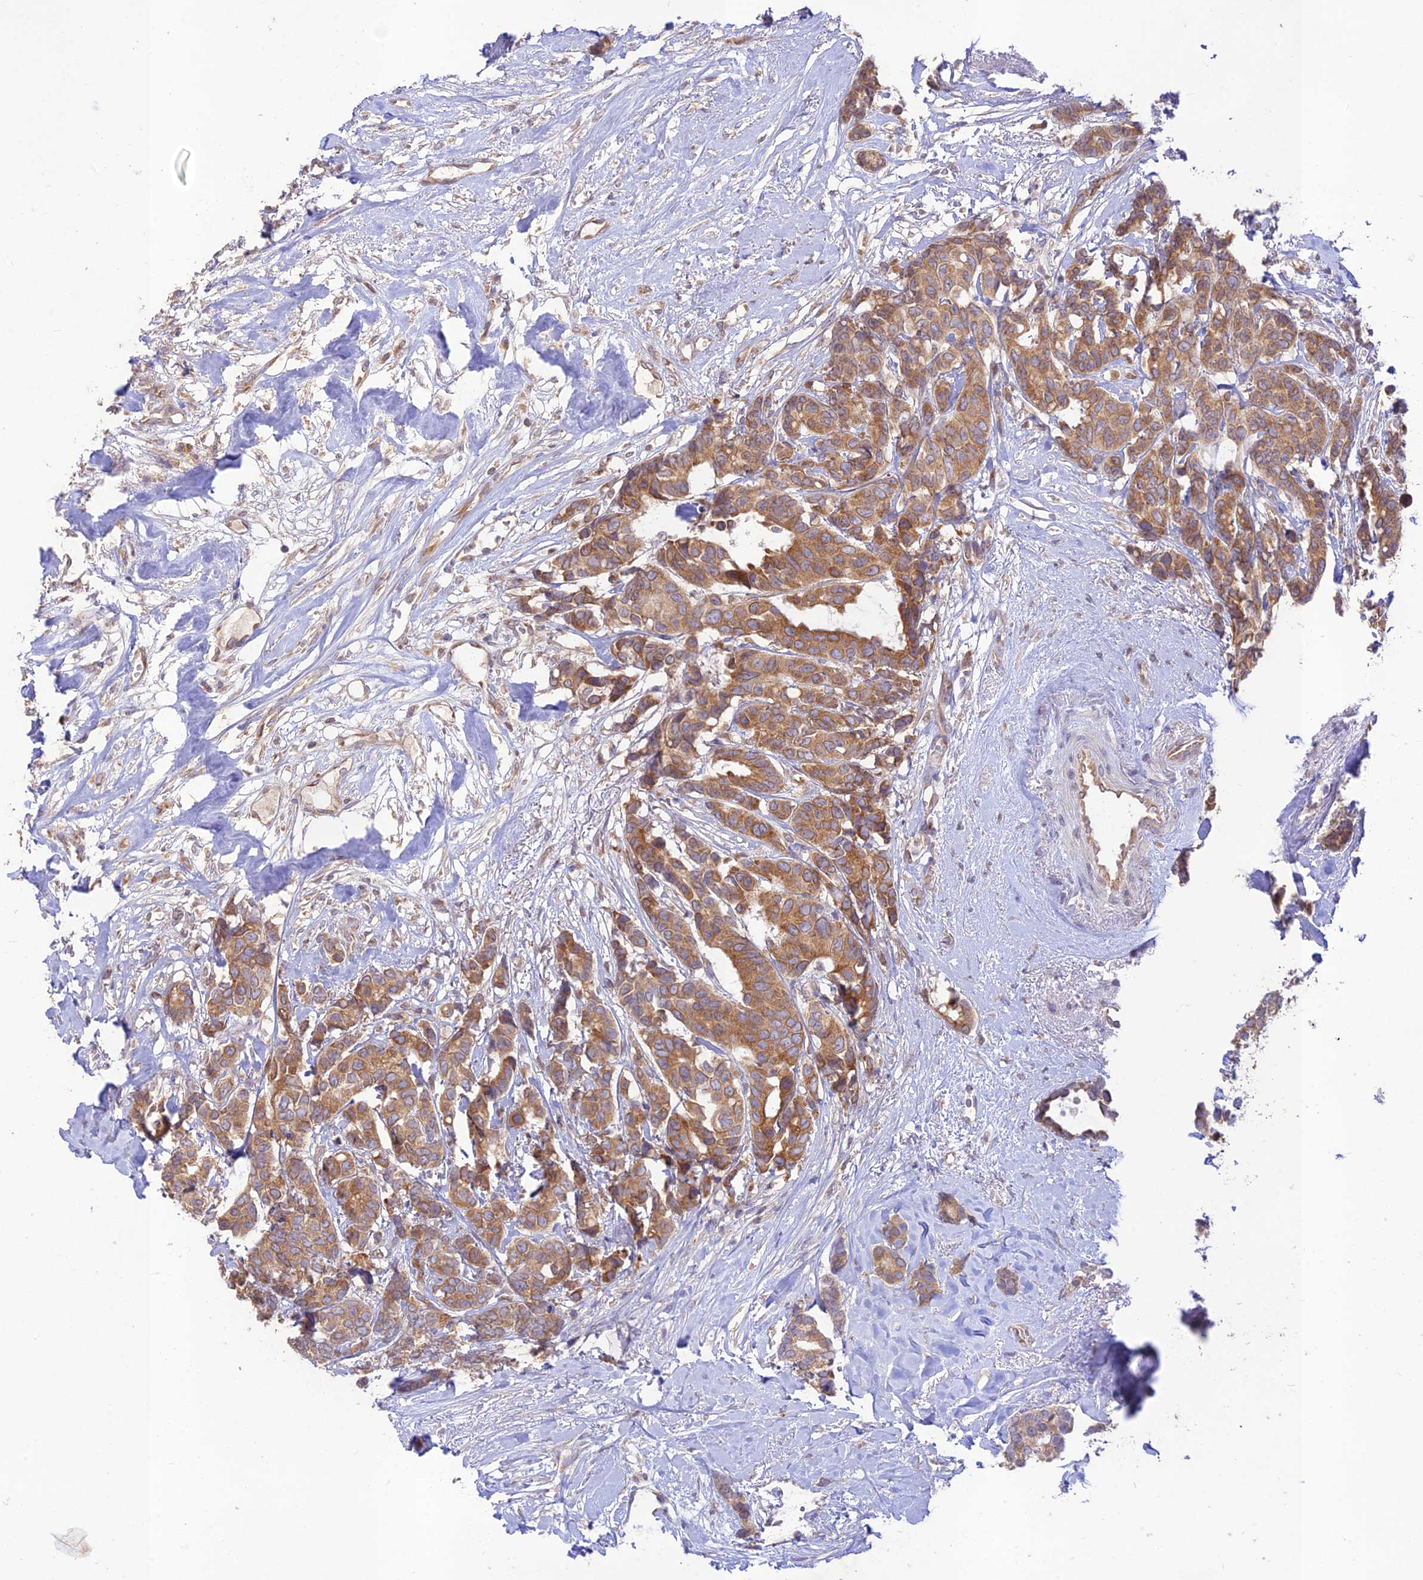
{"staining": {"intensity": "moderate", "quantity": ">75%", "location": "cytoplasmic/membranous"}, "tissue": "breast cancer", "cell_type": "Tumor cells", "image_type": "cancer", "snomed": [{"axis": "morphology", "description": "Duct carcinoma"}, {"axis": "topography", "description": "Breast"}], "caption": "Immunohistochemistry (IHC) (DAB) staining of human breast infiltrating ductal carcinoma exhibits moderate cytoplasmic/membranous protein expression in about >75% of tumor cells.", "gene": "TMEM259", "patient": {"sex": "female", "age": 87}}